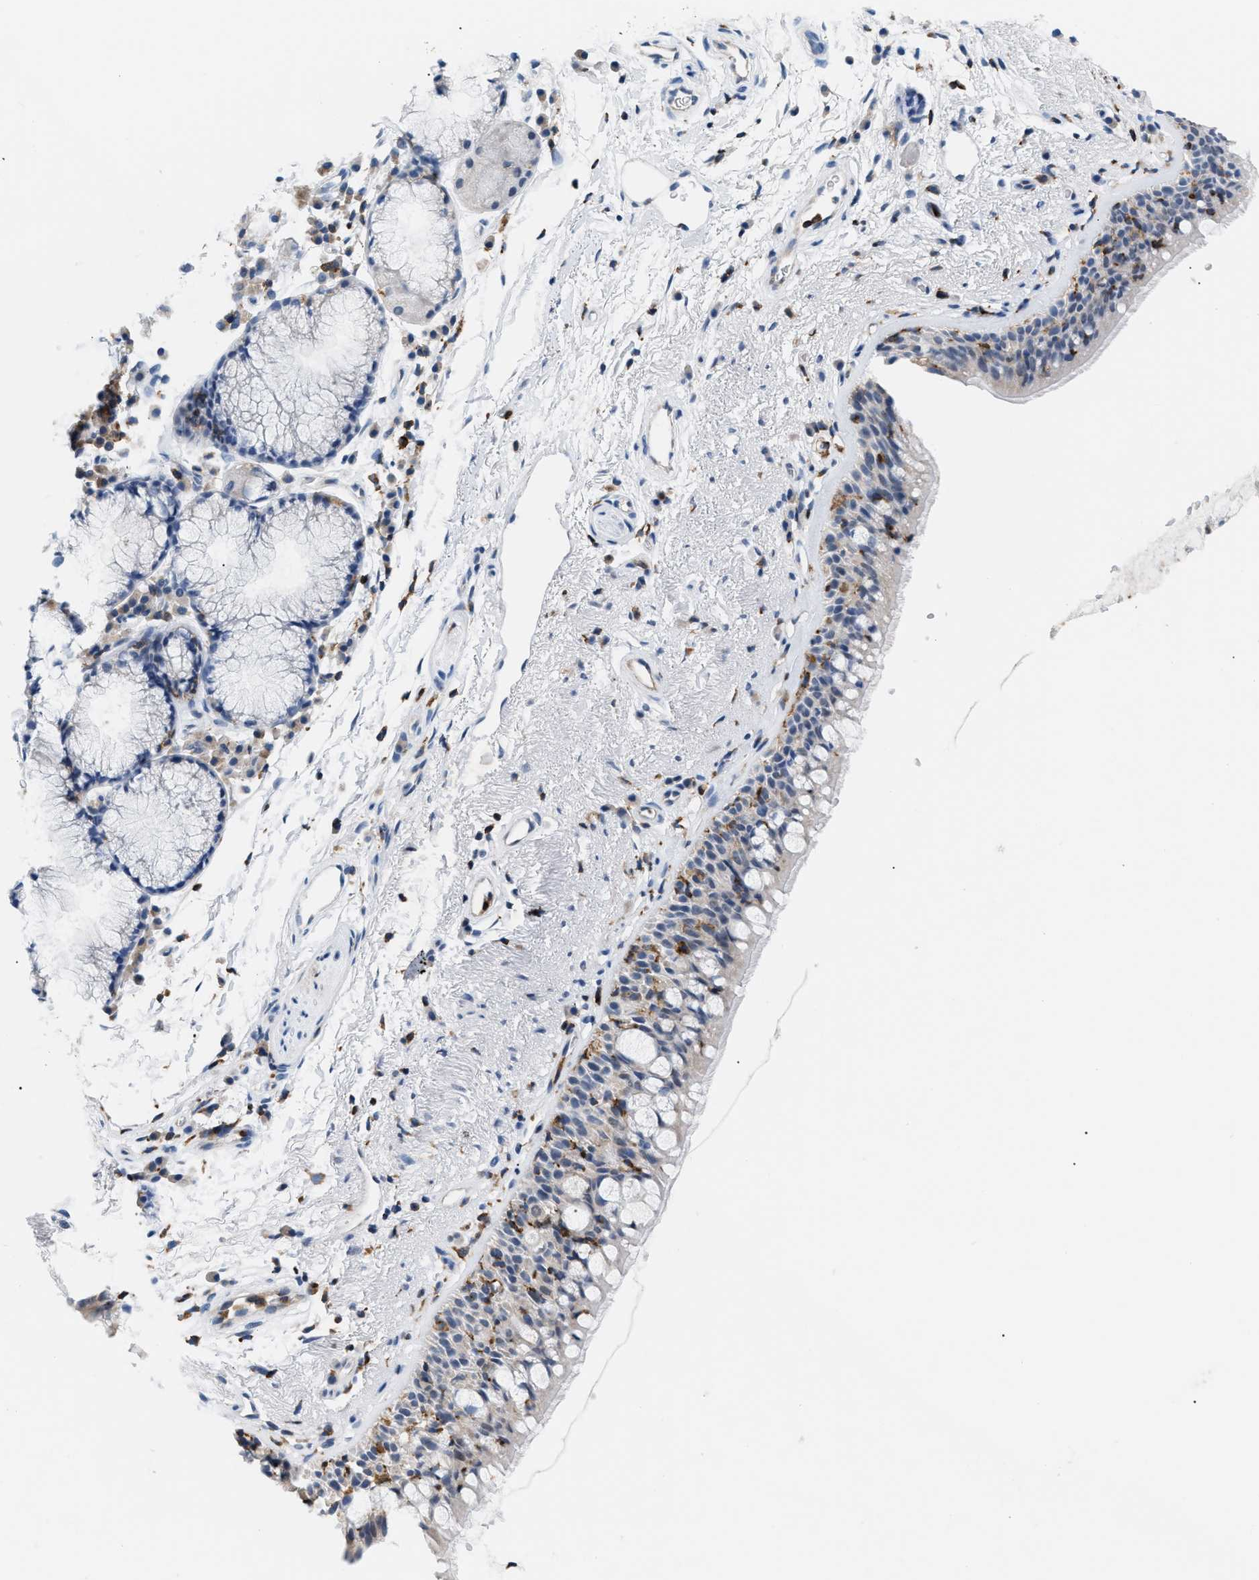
{"staining": {"intensity": "negative", "quantity": "none", "location": "none"}, "tissue": "bronchus", "cell_type": "Respiratory epithelial cells", "image_type": "normal", "snomed": [{"axis": "morphology", "description": "Normal tissue, NOS"}, {"axis": "topography", "description": "Bronchus"}], "caption": "Immunohistochemistry image of benign bronchus stained for a protein (brown), which reveals no positivity in respiratory epithelial cells.", "gene": "INPP5D", "patient": {"sex": "female", "age": 54}}